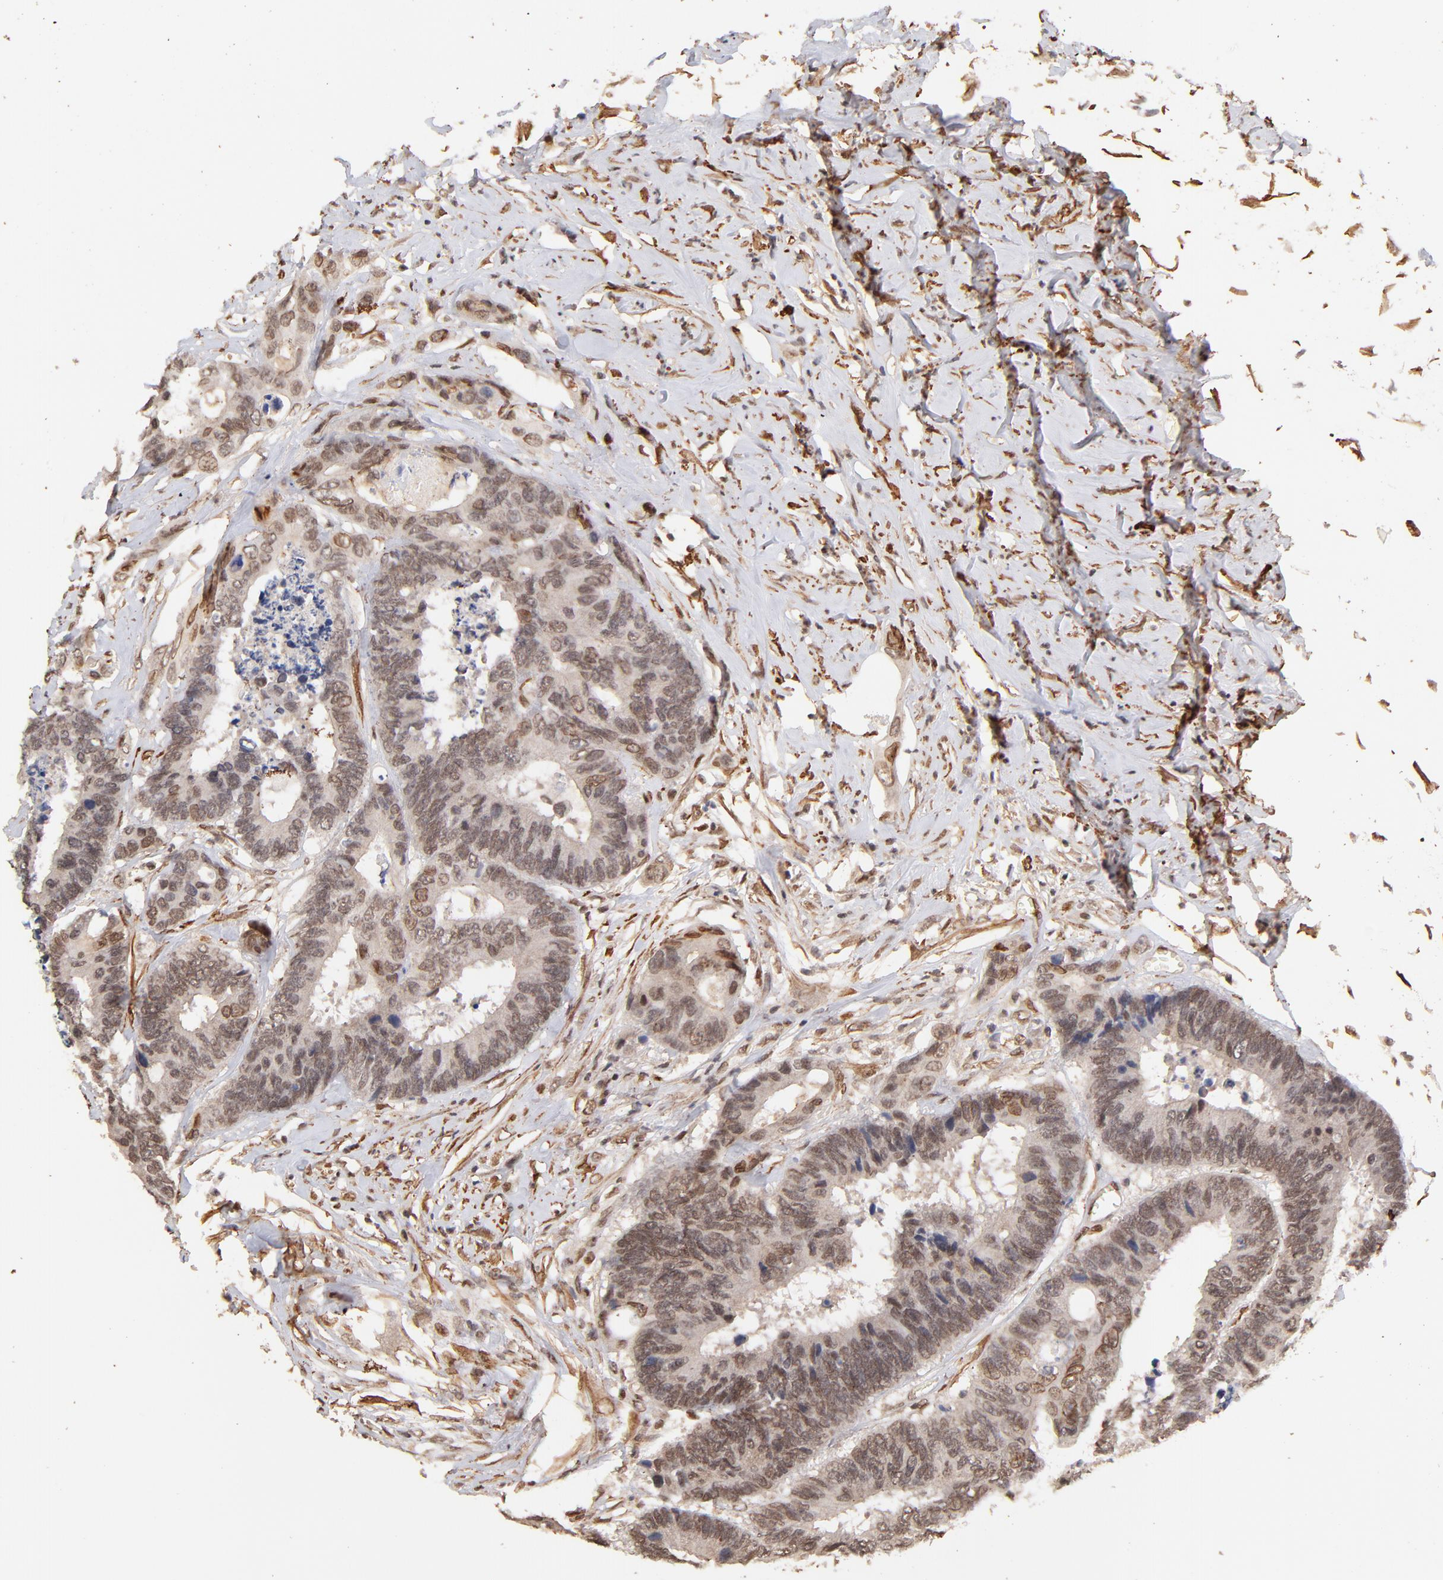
{"staining": {"intensity": "moderate", "quantity": "25%-75%", "location": "nuclear"}, "tissue": "colorectal cancer", "cell_type": "Tumor cells", "image_type": "cancer", "snomed": [{"axis": "morphology", "description": "Adenocarcinoma, NOS"}, {"axis": "topography", "description": "Rectum"}], "caption": "Human colorectal cancer stained with a brown dye exhibits moderate nuclear positive expression in about 25%-75% of tumor cells.", "gene": "ZFP92", "patient": {"sex": "male", "age": 55}}